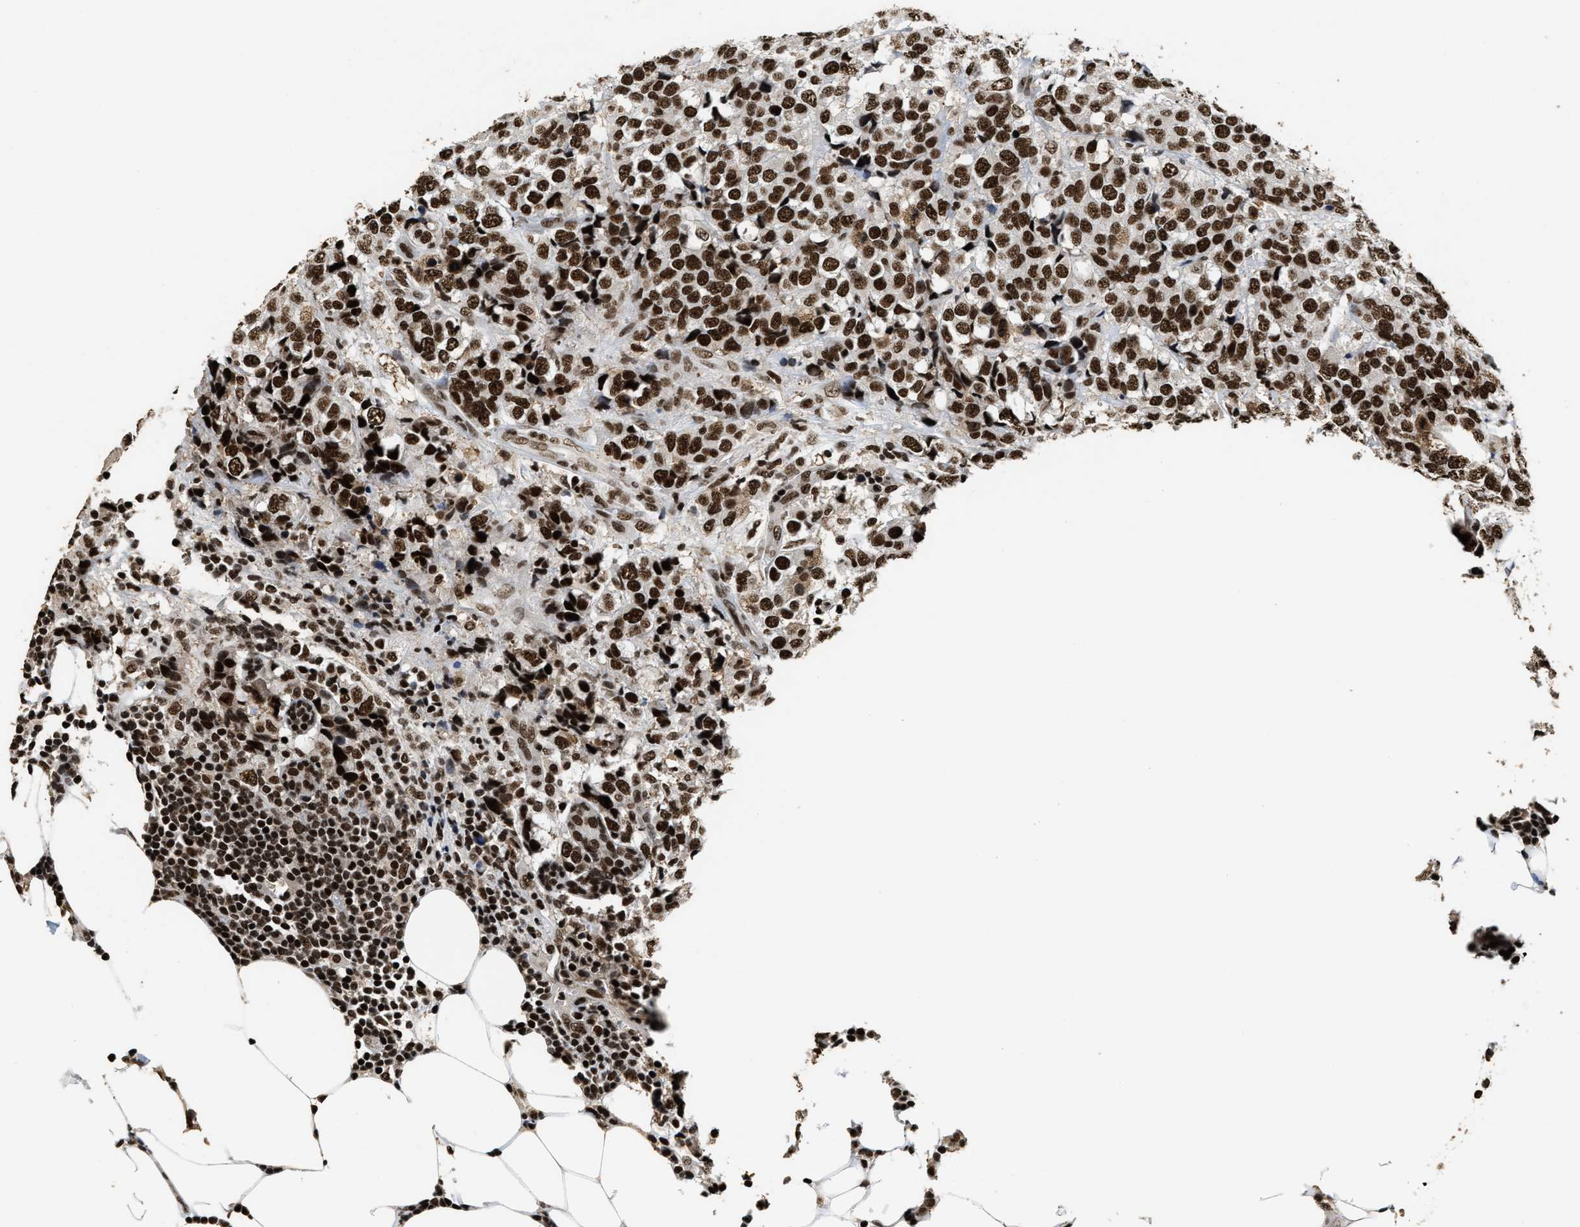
{"staining": {"intensity": "strong", "quantity": ">75%", "location": "nuclear"}, "tissue": "breast cancer", "cell_type": "Tumor cells", "image_type": "cancer", "snomed": [{"axis": "morphology", "description": "Lobular carcinoma"}, {"axis": "topography", "description": "Breast"}], "caption": "Brown immunohistochemical staining in lobular carcinoma (breast) reveals strong nuclear positivity in approximately >75% of tumor cells.", "gene": "RAD21", "patient": {"sex": "female", "age": 59}}